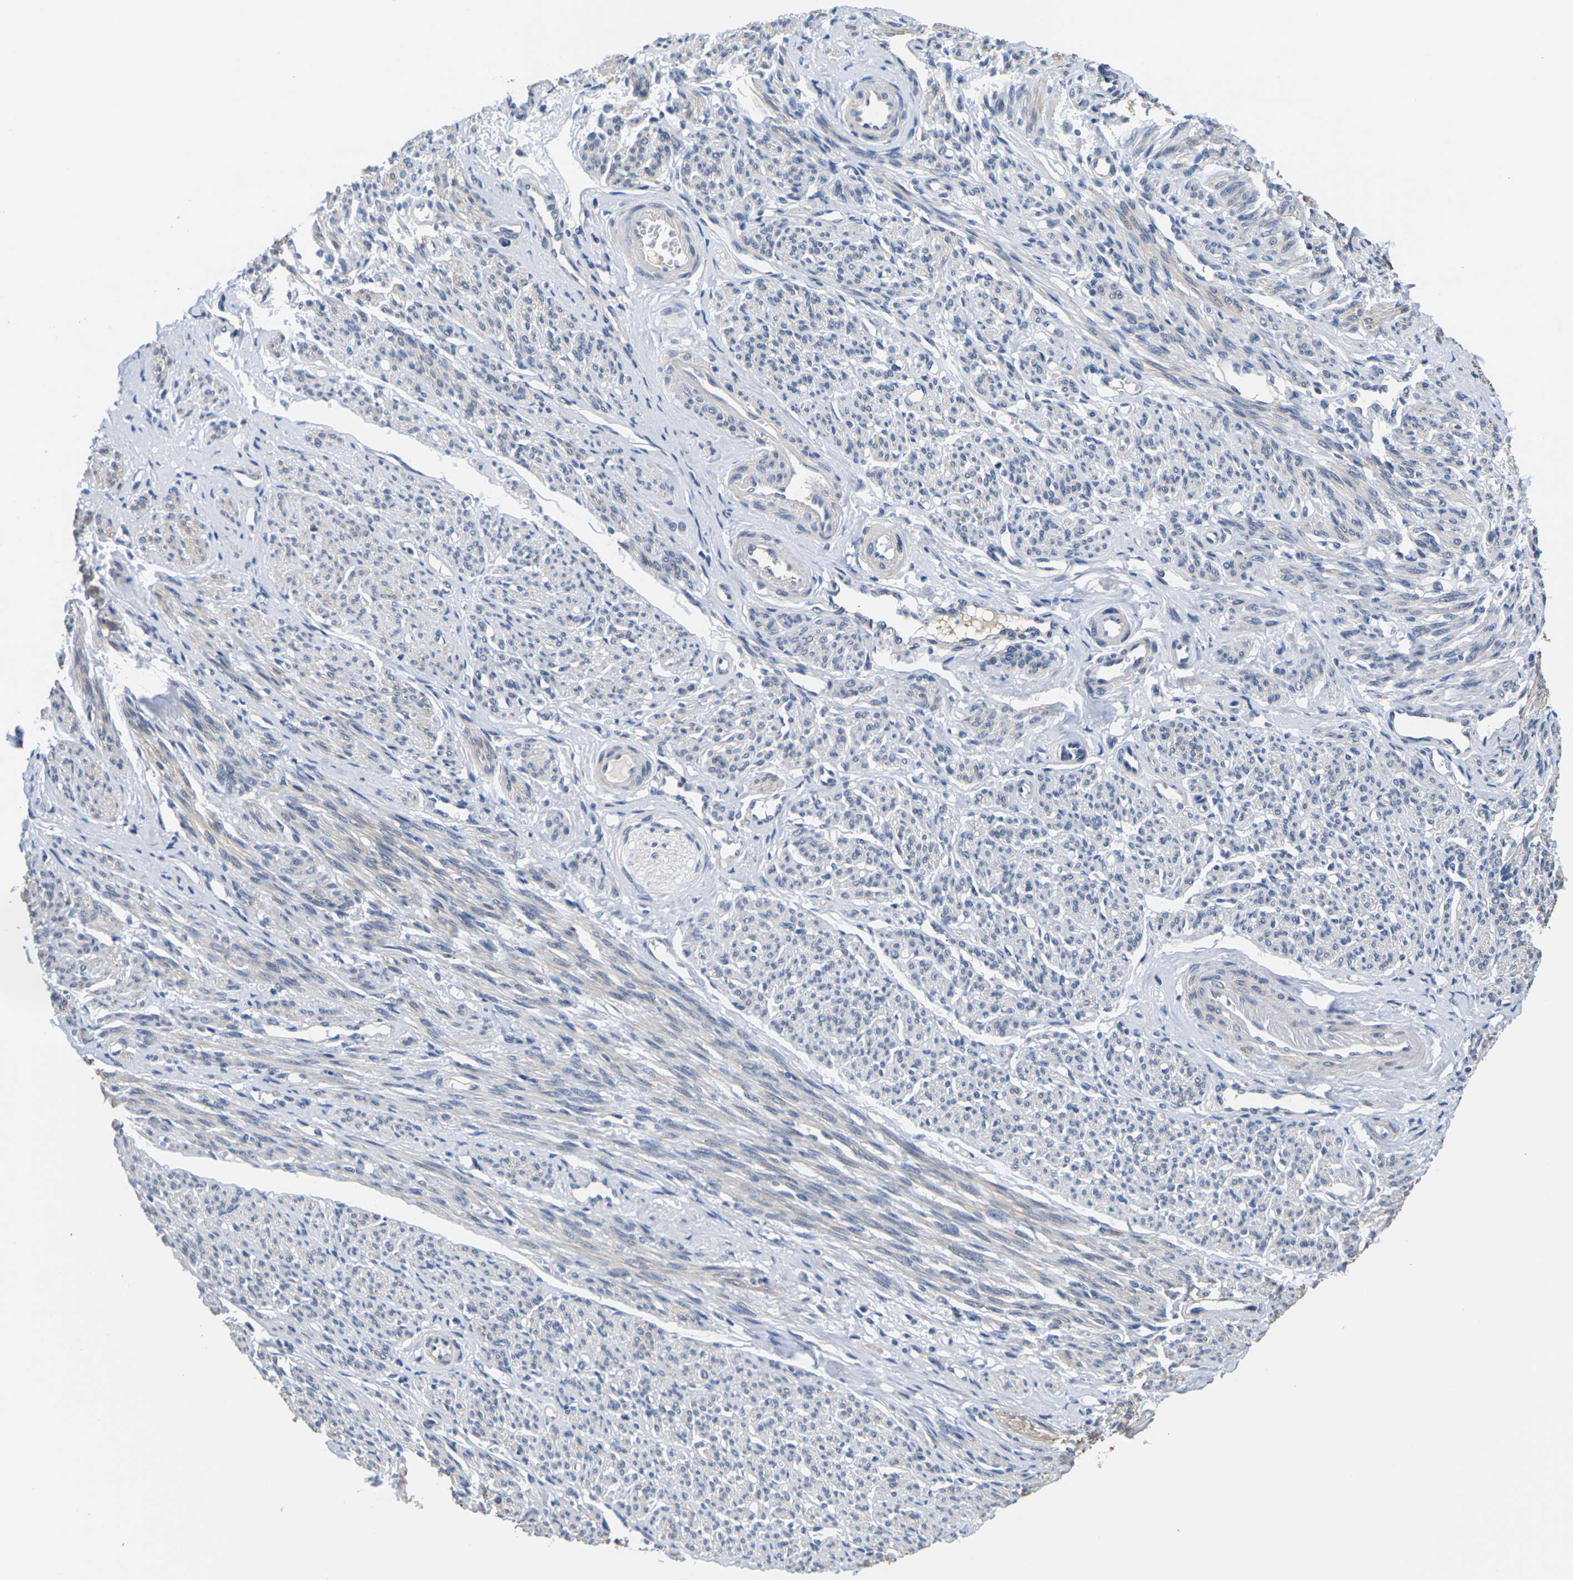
{"staining": {"intensity": "weak", "quantity": "<25%", "location": "cytoplasmic/membranous"}, "tissue": "smooth muscle", "cell_type": "Smooth muscle cells", "image_type": "normal", "snomed": [{"axis": "morphology", "description": "Normal tissue, NOS"}, {"axis": "topography", "description": "Smooth muscle"}], "caption": "Smooth muscle cells show no significant expression in benign smooth muscle. (Stains: DAB immunohistochemistry (IHC) with hematoxylin counter stain, Microscopy: brightfield microscopy at high magnification).", "gene": "ST6GAL2", "patient": {"sex": "female", "age": 65}}